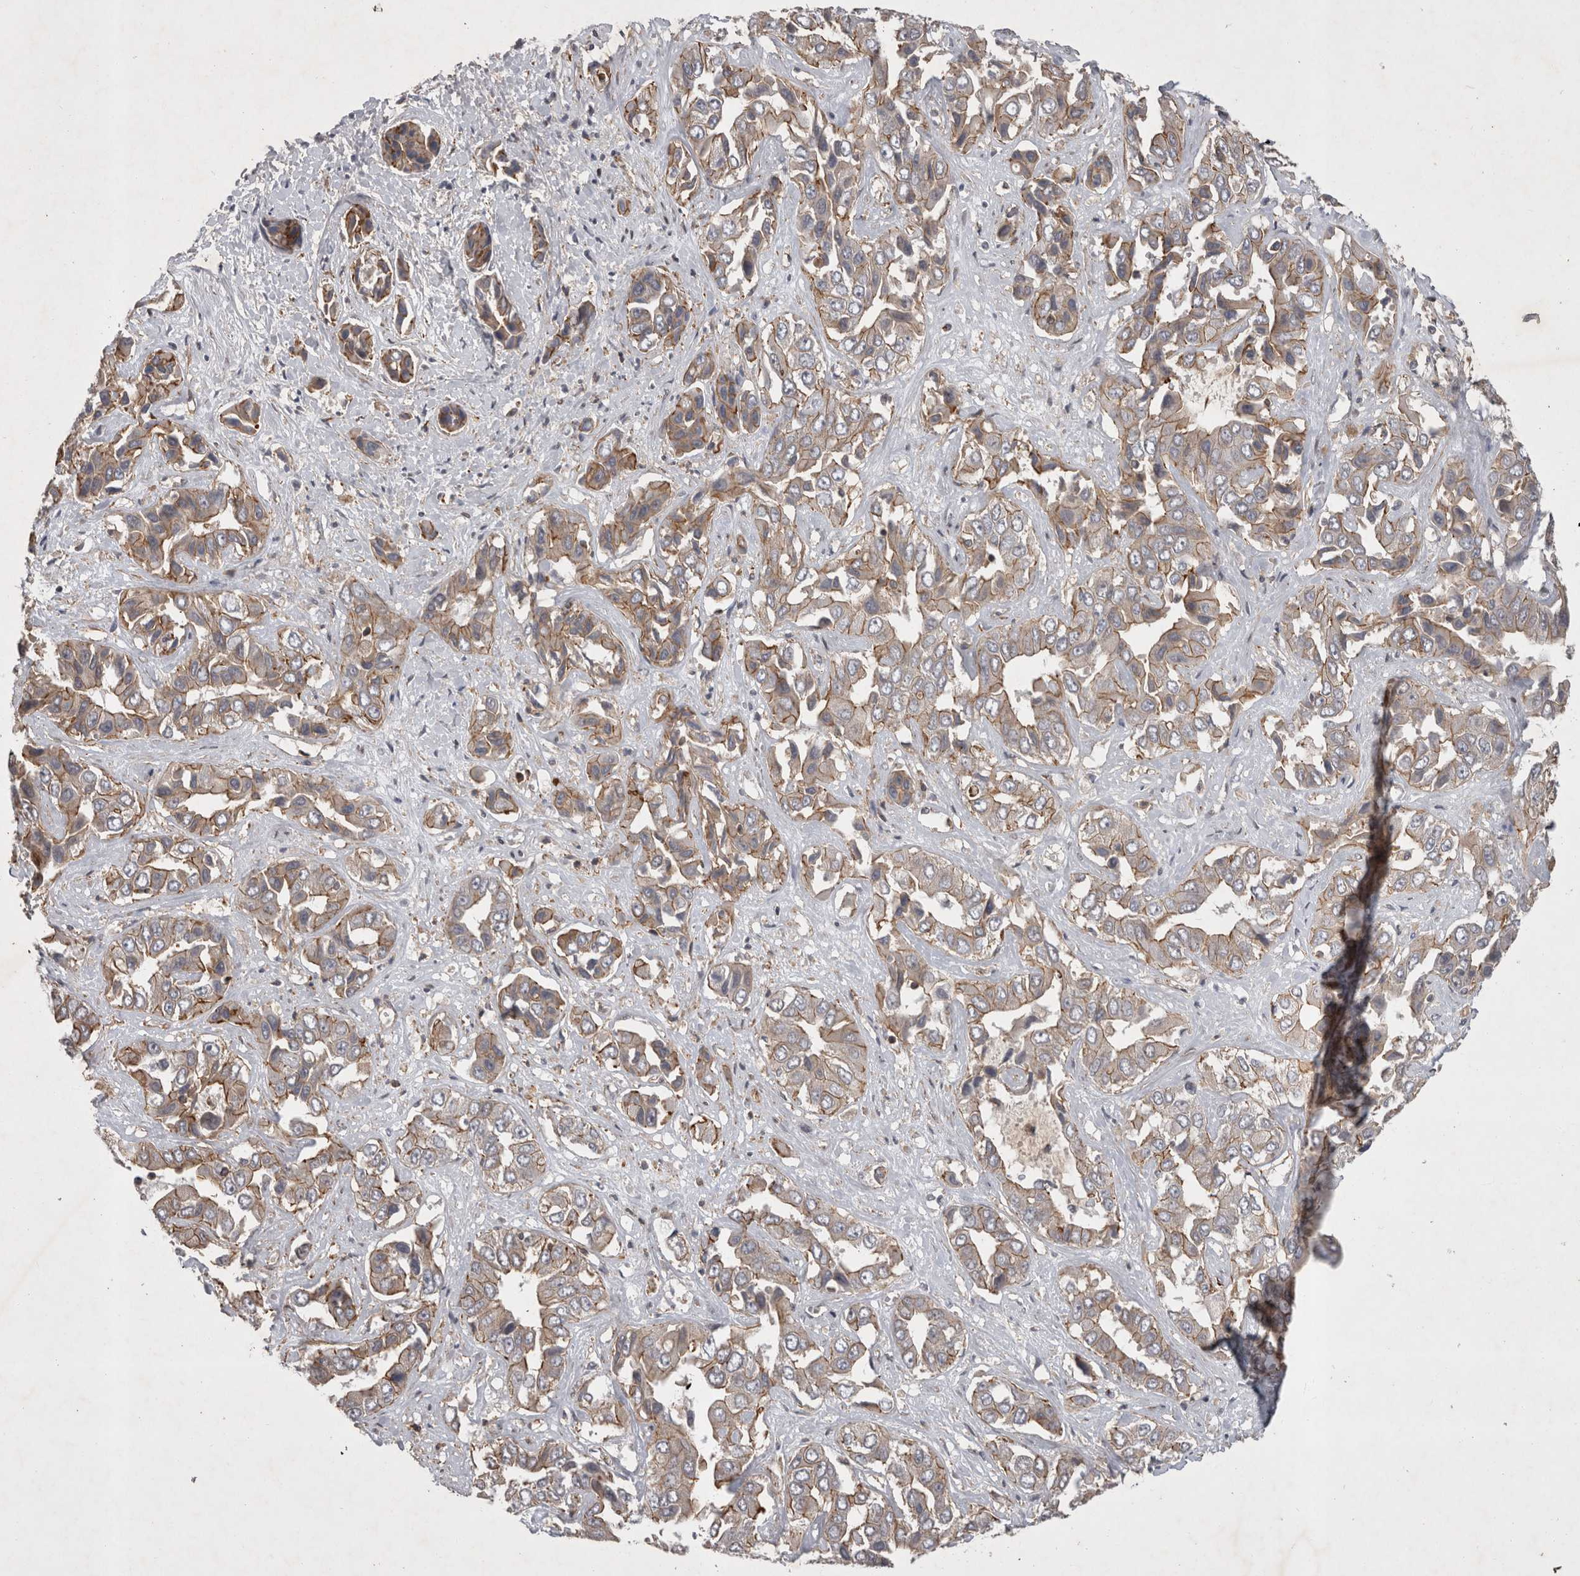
{"staining": {"intensity": "moderate", "quantity": "25%-75%", "location": "cytoplasmic/membranous"}, "tissue": "liver cancer", "cell_type": "Tumor cells", "image_type": "cancer", "snomed": [{"axis": "morphology", "description": "Cholangiocarcinoma"}, {"axis": "topography", "description": "Liver"}], "caption": "Immunohistochemical staining of liver cancer (cholangiocarcinoma) shows moderate cytoplasmic/membranous protein positivity in about 25%-75% of tumor cells.", "gene": "SPATA48", "patient": {"sex": "female", "age": 52}}